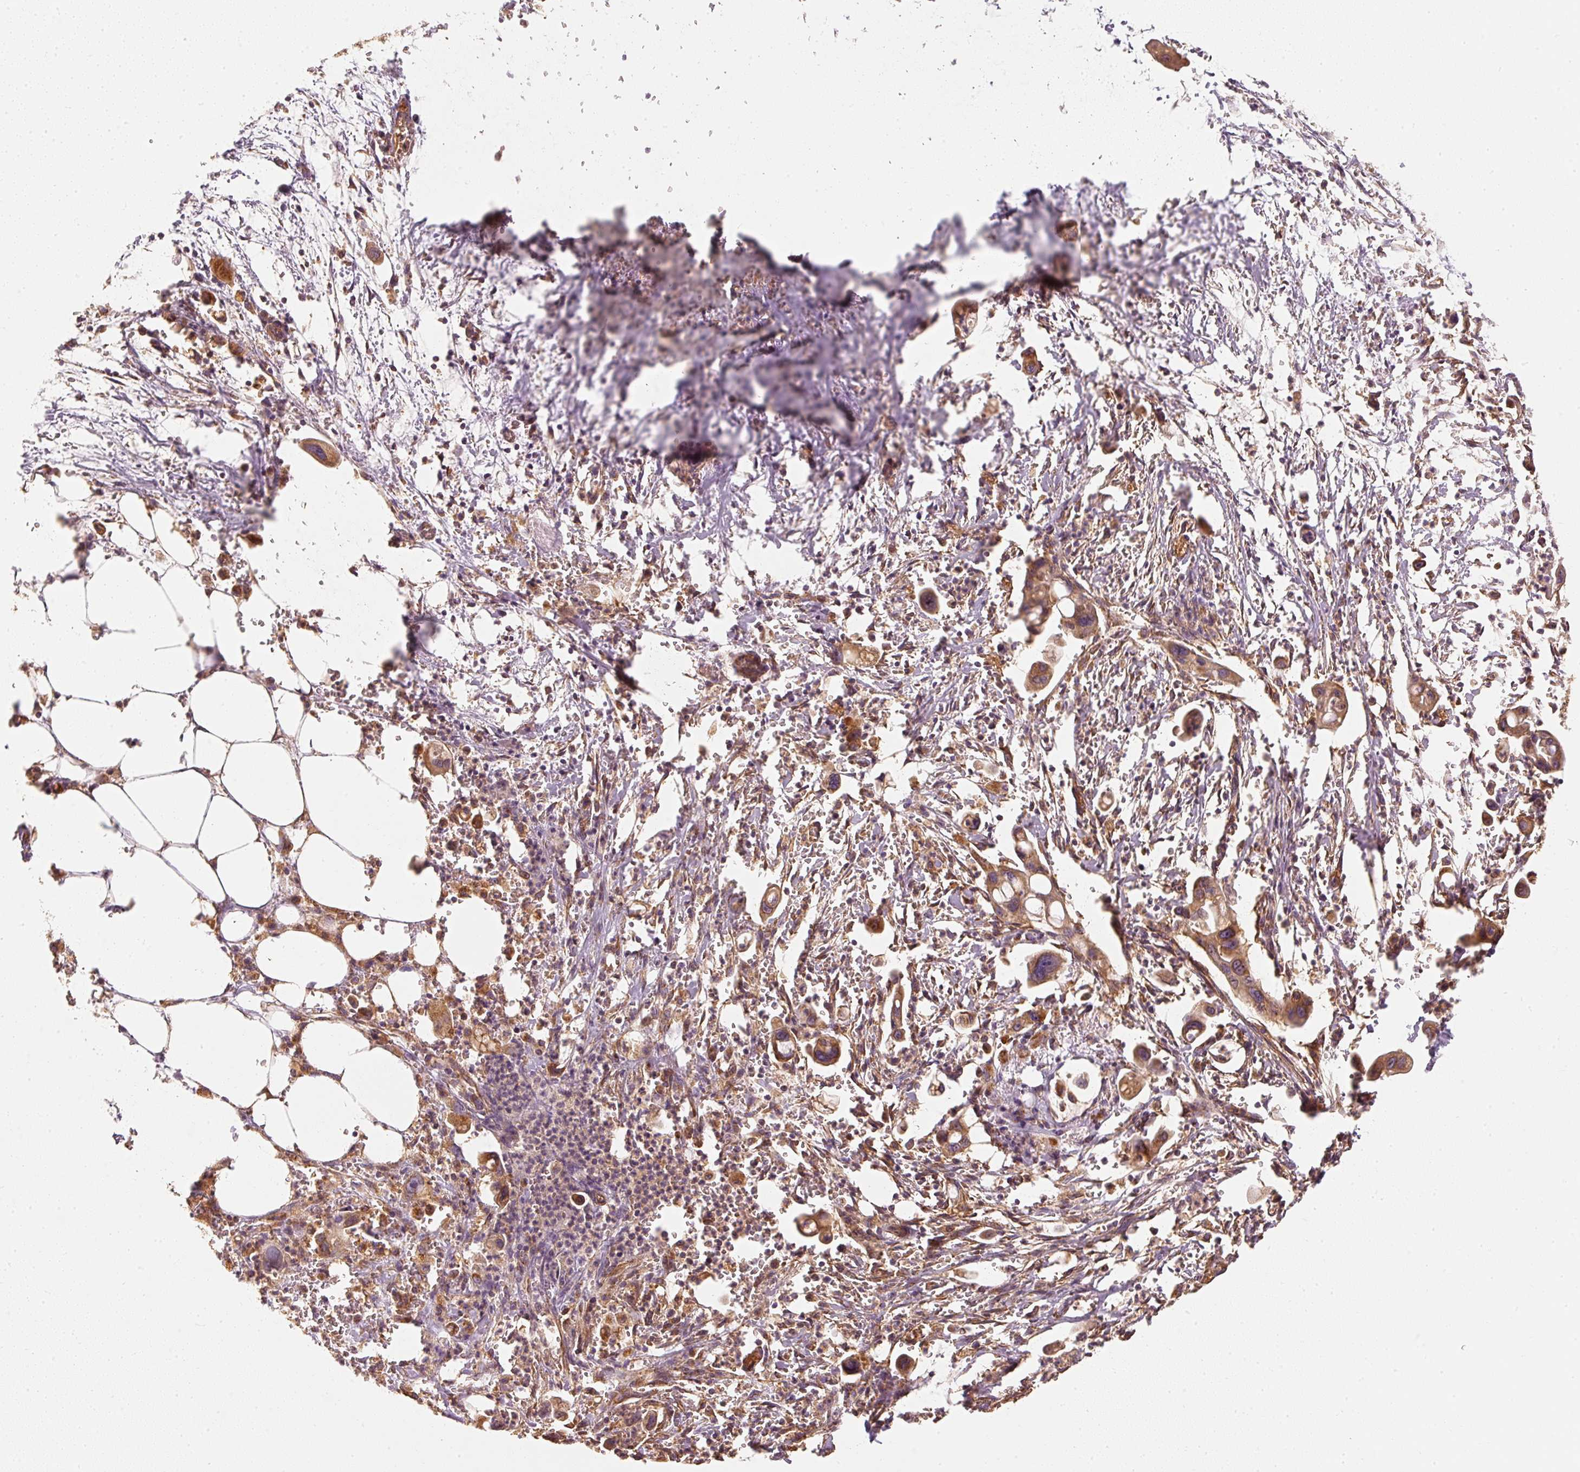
{"staining": {"intensity": "moderate", "quantity": ">75%", "location": "cytoplasmic/membranous"}, "tissue": "pancreatic cancer", "cell_type": "Tumor cells", "image_type": "cancer", "snomed": [{"axis": "morphology", "description": "Adenocarcinoma, NOS"}, {"axis": "topography", "description": "Pancreas"}], "caption": "A brown stain shows moderate cytoplasmic/membranous positivity of a protein in human pancreatic cancer tumor cells.", "gene": "TOMM40", "patient": {"sex": "male", "age": 61}}